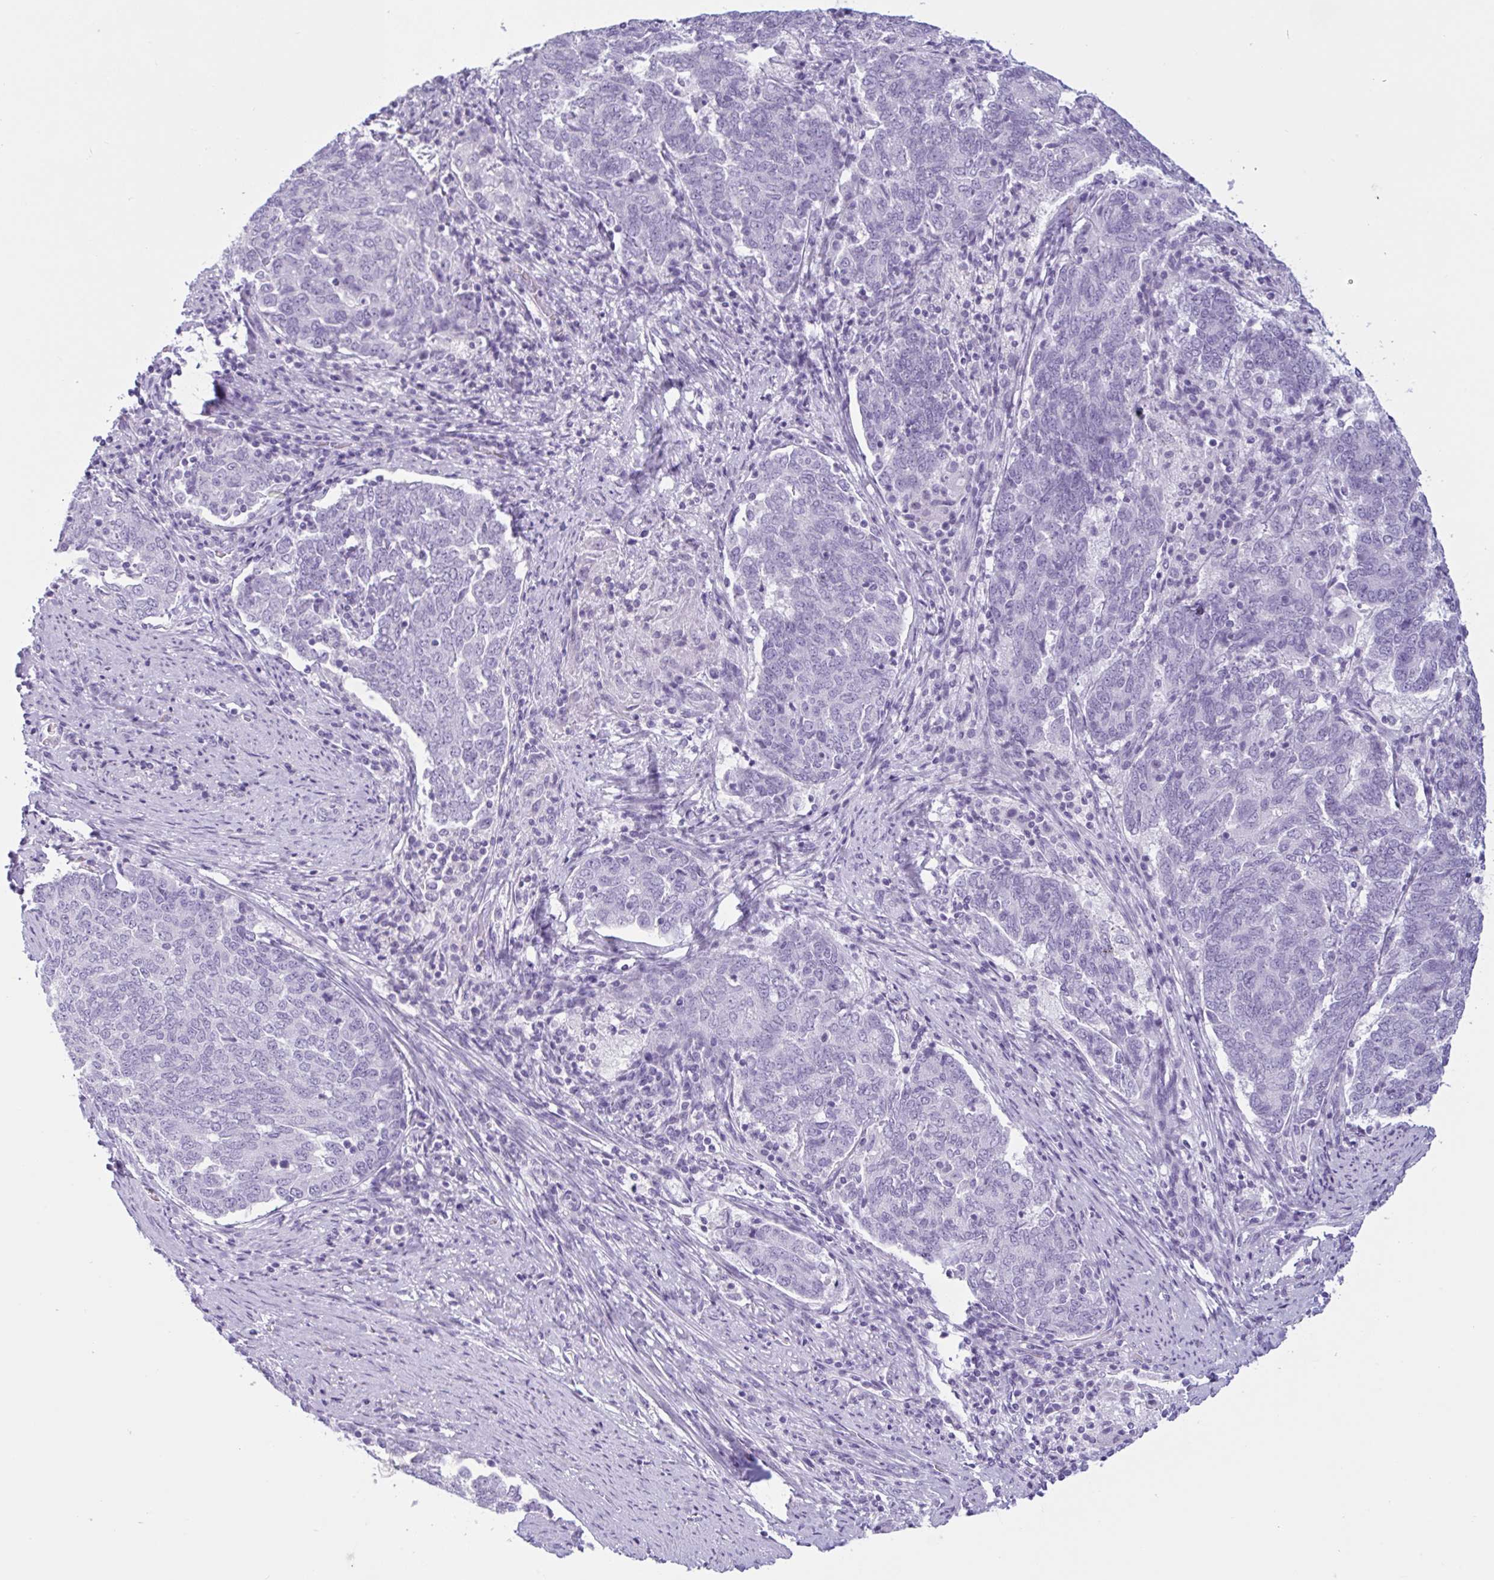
{"staining": {"intensity": "negative", "quantity": "none", "location": "none"}, "tissue": "endometrial cancer", "cell_type": "Tumor cells", "image_type": "cancer", "snomed": [{"axis": "morphology", "description": "Adenocarcinoma, NOS"}, {"axis": "topography", "description": "Endometrium"}], "caption": "Immunohistochemistry (IHC) of endometrial cancer (adenocarcinoma) displays no expression in tumor cells.", "gene": "CTSE", "patient": {"sex": "female", "age": 80}}